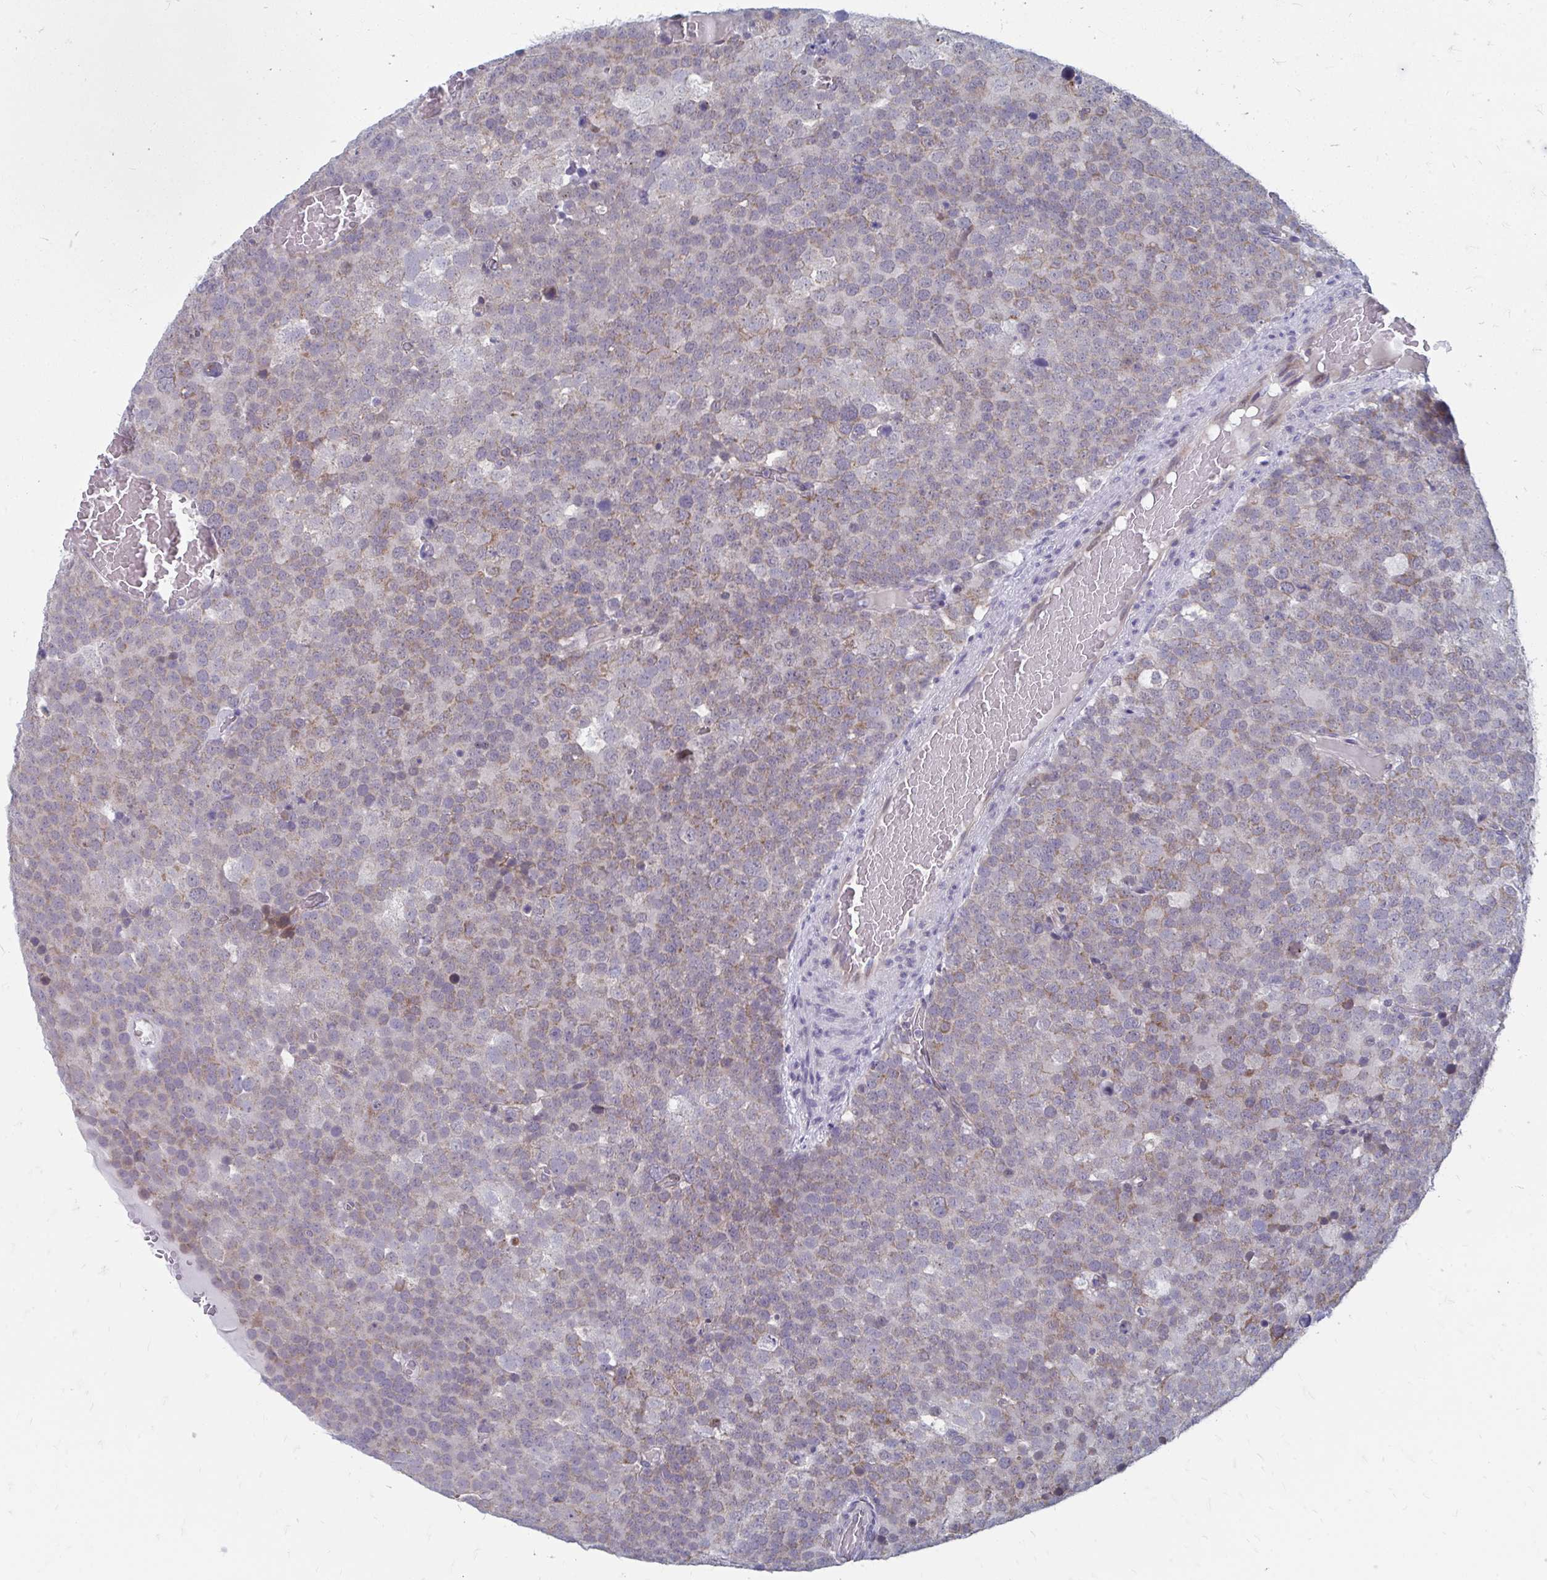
{"staining": {"intensity": "weak", "quantity": "25%-75%", "location": "cytoplasmic/membranous"}, "tissue": "testis cancer", "cell_type": "Tumor cells", "image_type": "cancer", "snomed": [{"axis": "morphology", "description": "Seminoma, NOS"}, {"axis": "topography", "description": "Testis"}], "caption": "Approximately 25%-75% of tumor cells in seminoma (testis) show weak cytoplasmic/membranous protein expression as visualized by brown immunohistochemical staining.", "gene": "PABIR3", "patient": {"sex": "male", "age": 71}}